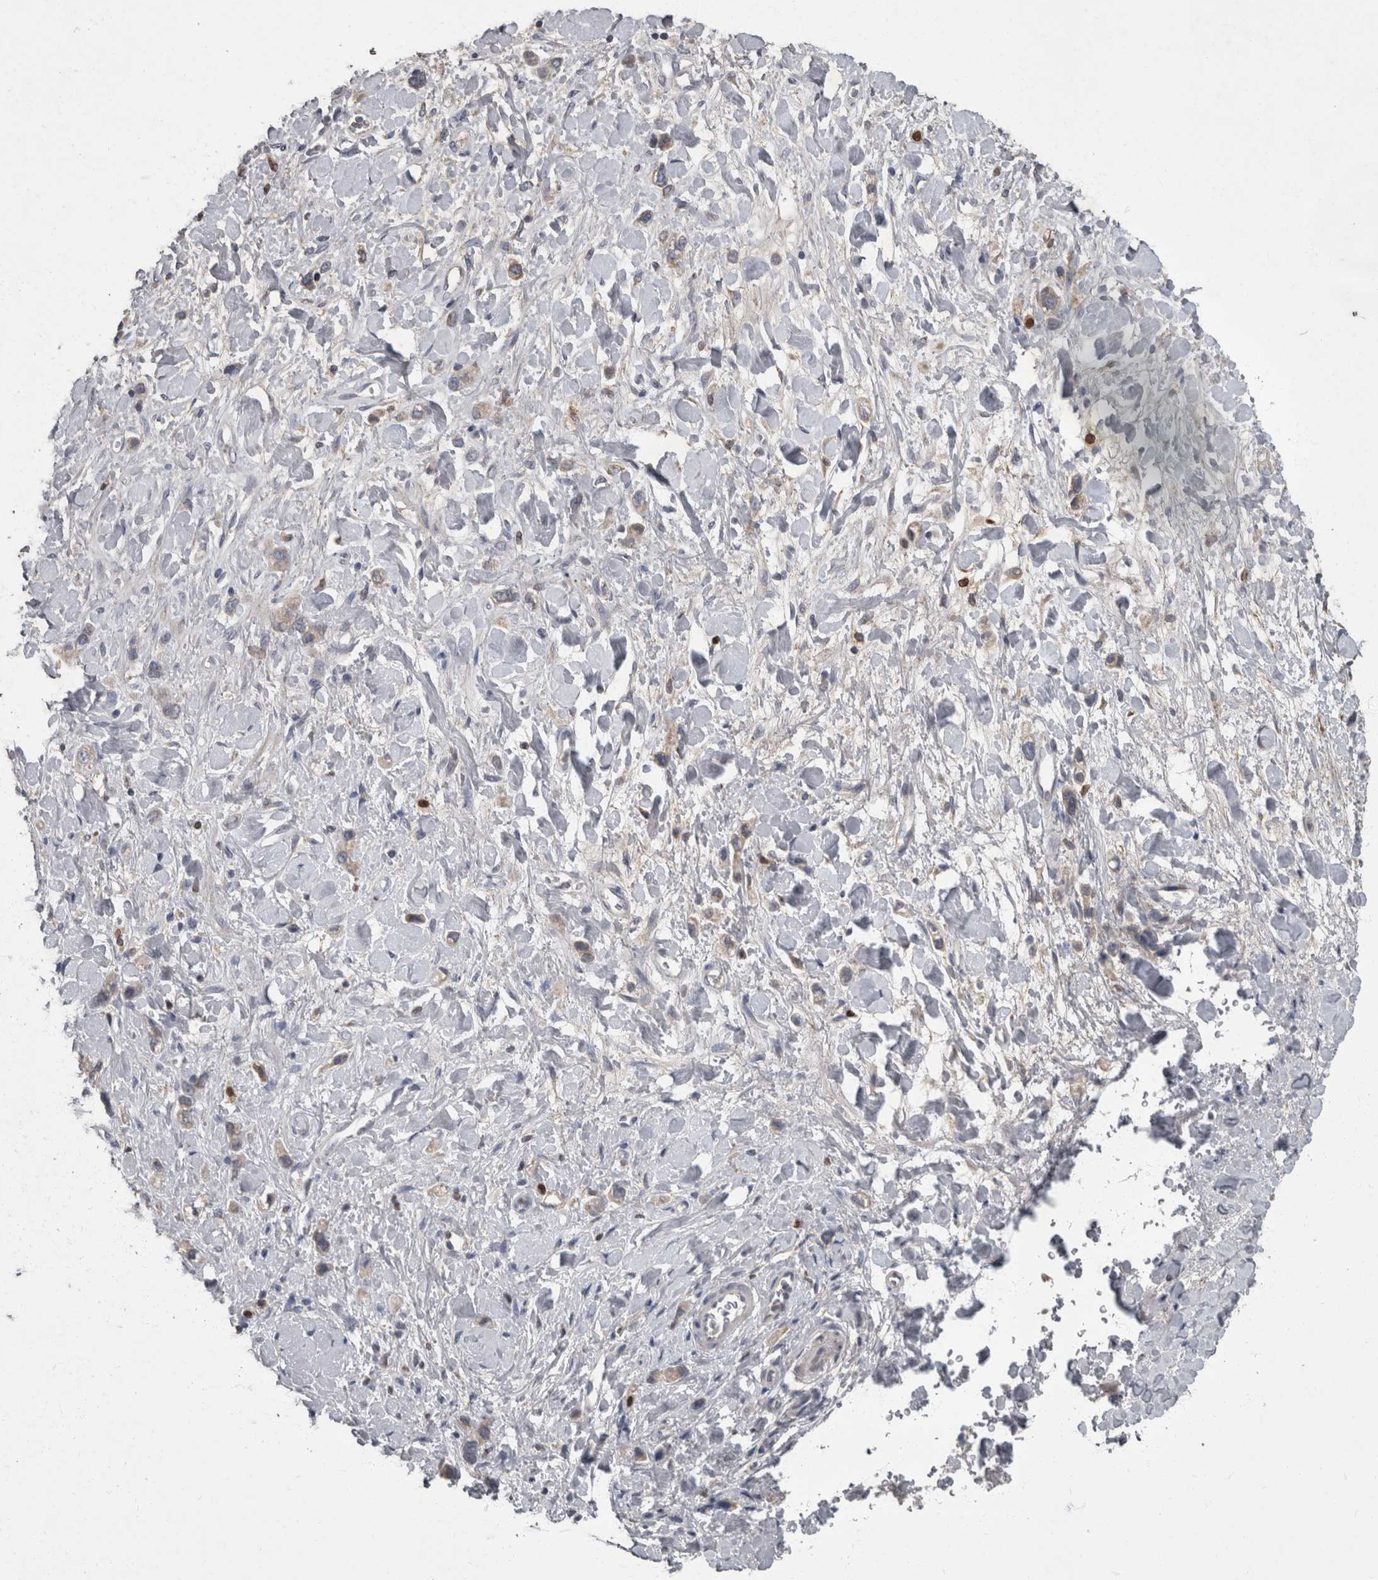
{"staining": {"intensity": "weak", "quantity": "<25%", "location": "cytoplasmic/membranous"}, "tissue": "stomach cancer", "cell_type": "Tumor cells", "image_type": "cancer", "snomed": [{"axis": "morphology", "description": "Adenocarcinoma, NOS"}, {"axis": "topography", "description": "Stomach"}], "caption": "There is no significant staining in tumor cells of stomach adenocarcinoma.", "gene": "PPP1R3C", "patient": {"sex": "female", "age": 65}}